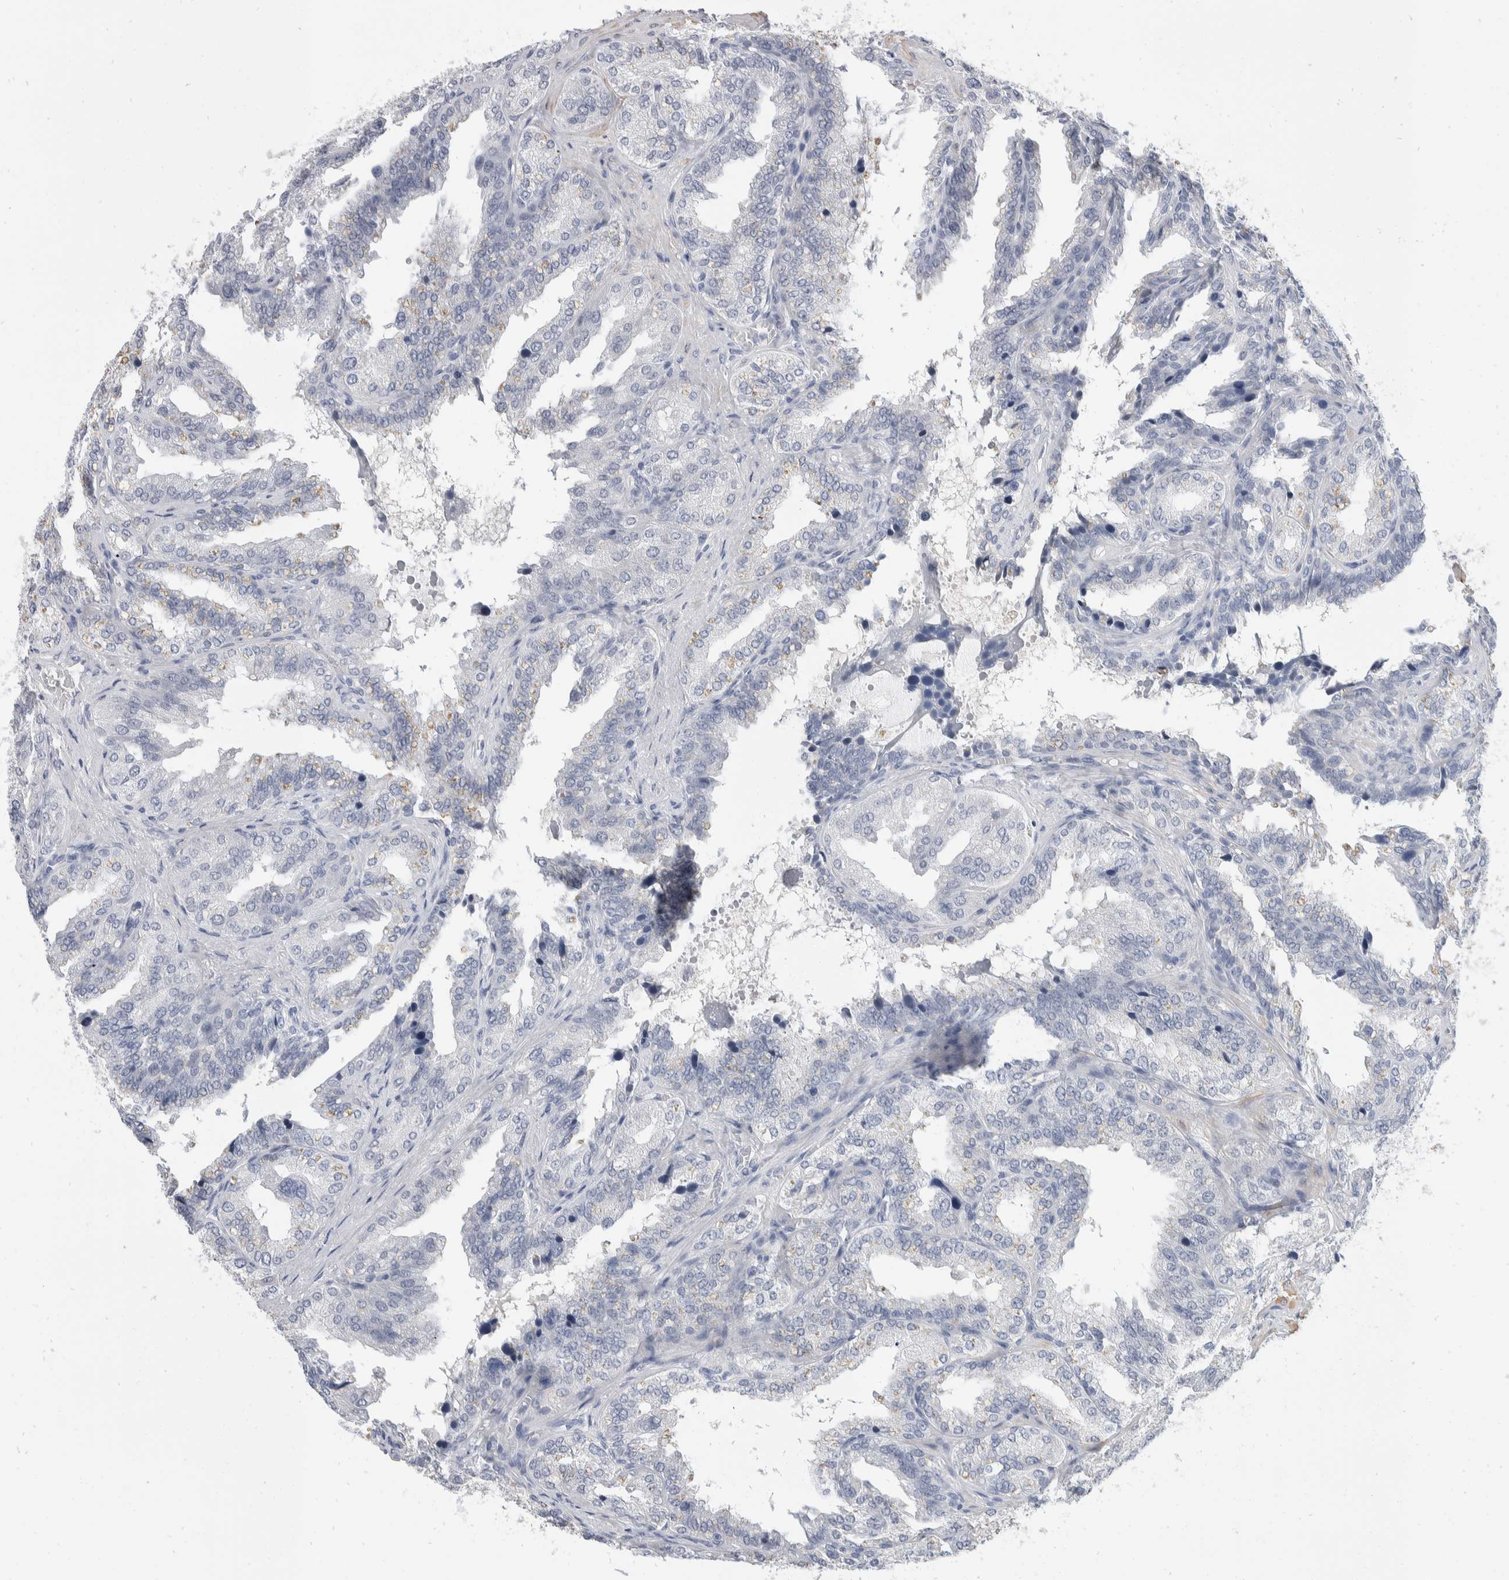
{"staining": {"intensity": "negative", "quantity": "none", "location": "none"}, "tissue": "seminal vesicle", "cell_type": "Glandular cells", "image_type": "normal", "snomed": [{"axis": "morphology", "description": "Normal tissue, NOS"}, {"axis": "topography", "description": "Prostate"}, {"axis": "topography", "description": "Seminal veicle"}], "caption": "A photomicrograph of human seminal vesicle is negative for staining in glandular cells.", "gene": "CATSPERD", "patient": {"sex": "male", "age": 51}}